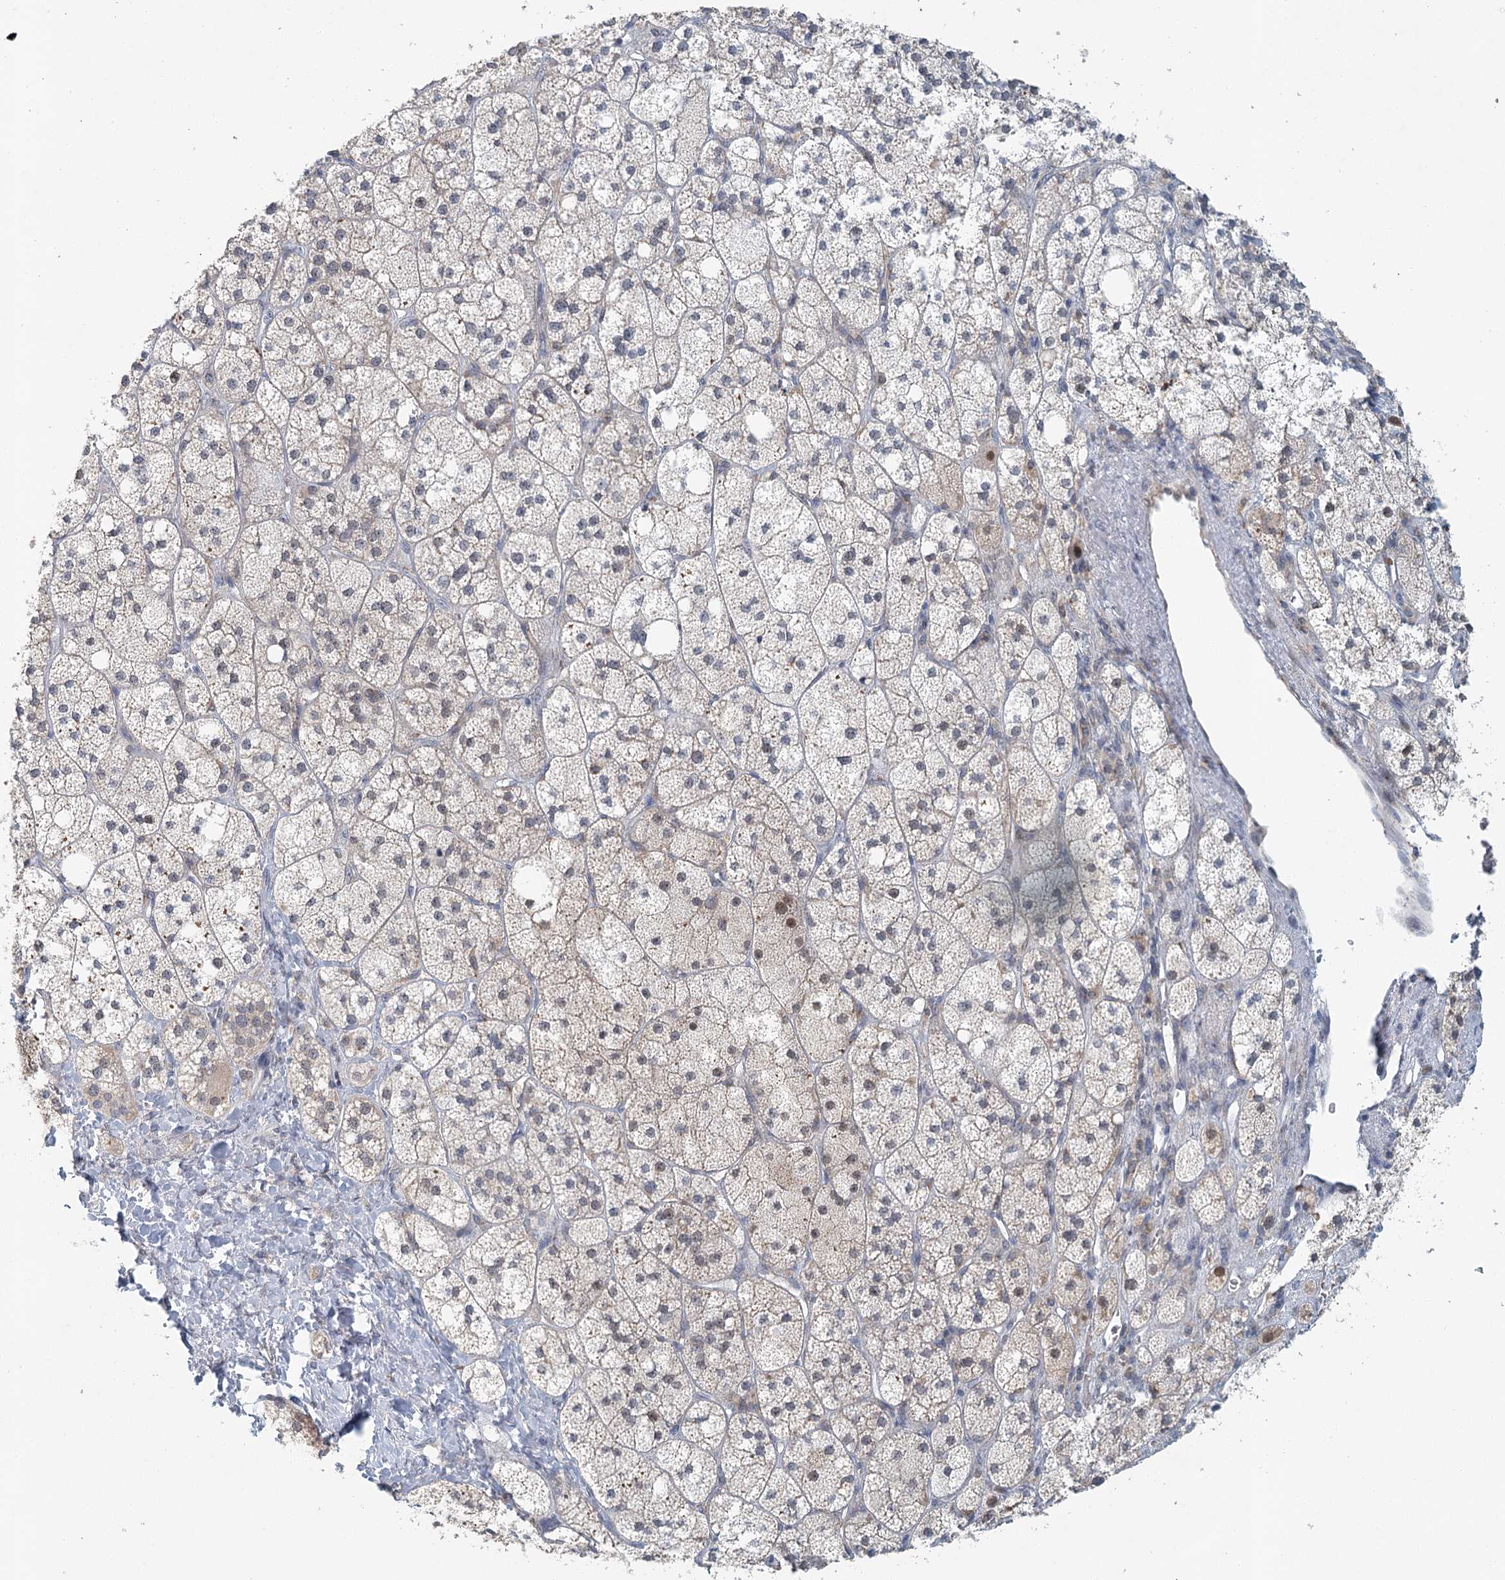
{"staining": {"intensity": "weak", "quantity": "25%-75%", "location": "cytoplasmic/membranous"}, "tissue": "adrenal gland", "cell_type": "Glandular cells", "image_type": "normal", "snomed": [{"axis": "morphology", "description": "Normal tissue, NOS"}, {"axis": "topography", "description": "Adrenal gland"}], "caption": "Glandular cells display low levels of weak cytoplasmic/membranous positivity in approximately 25%-75% of cells in benign human adrenal gland.", "gene": "ADK", "patient": {"sex": "male", "age": 61}}